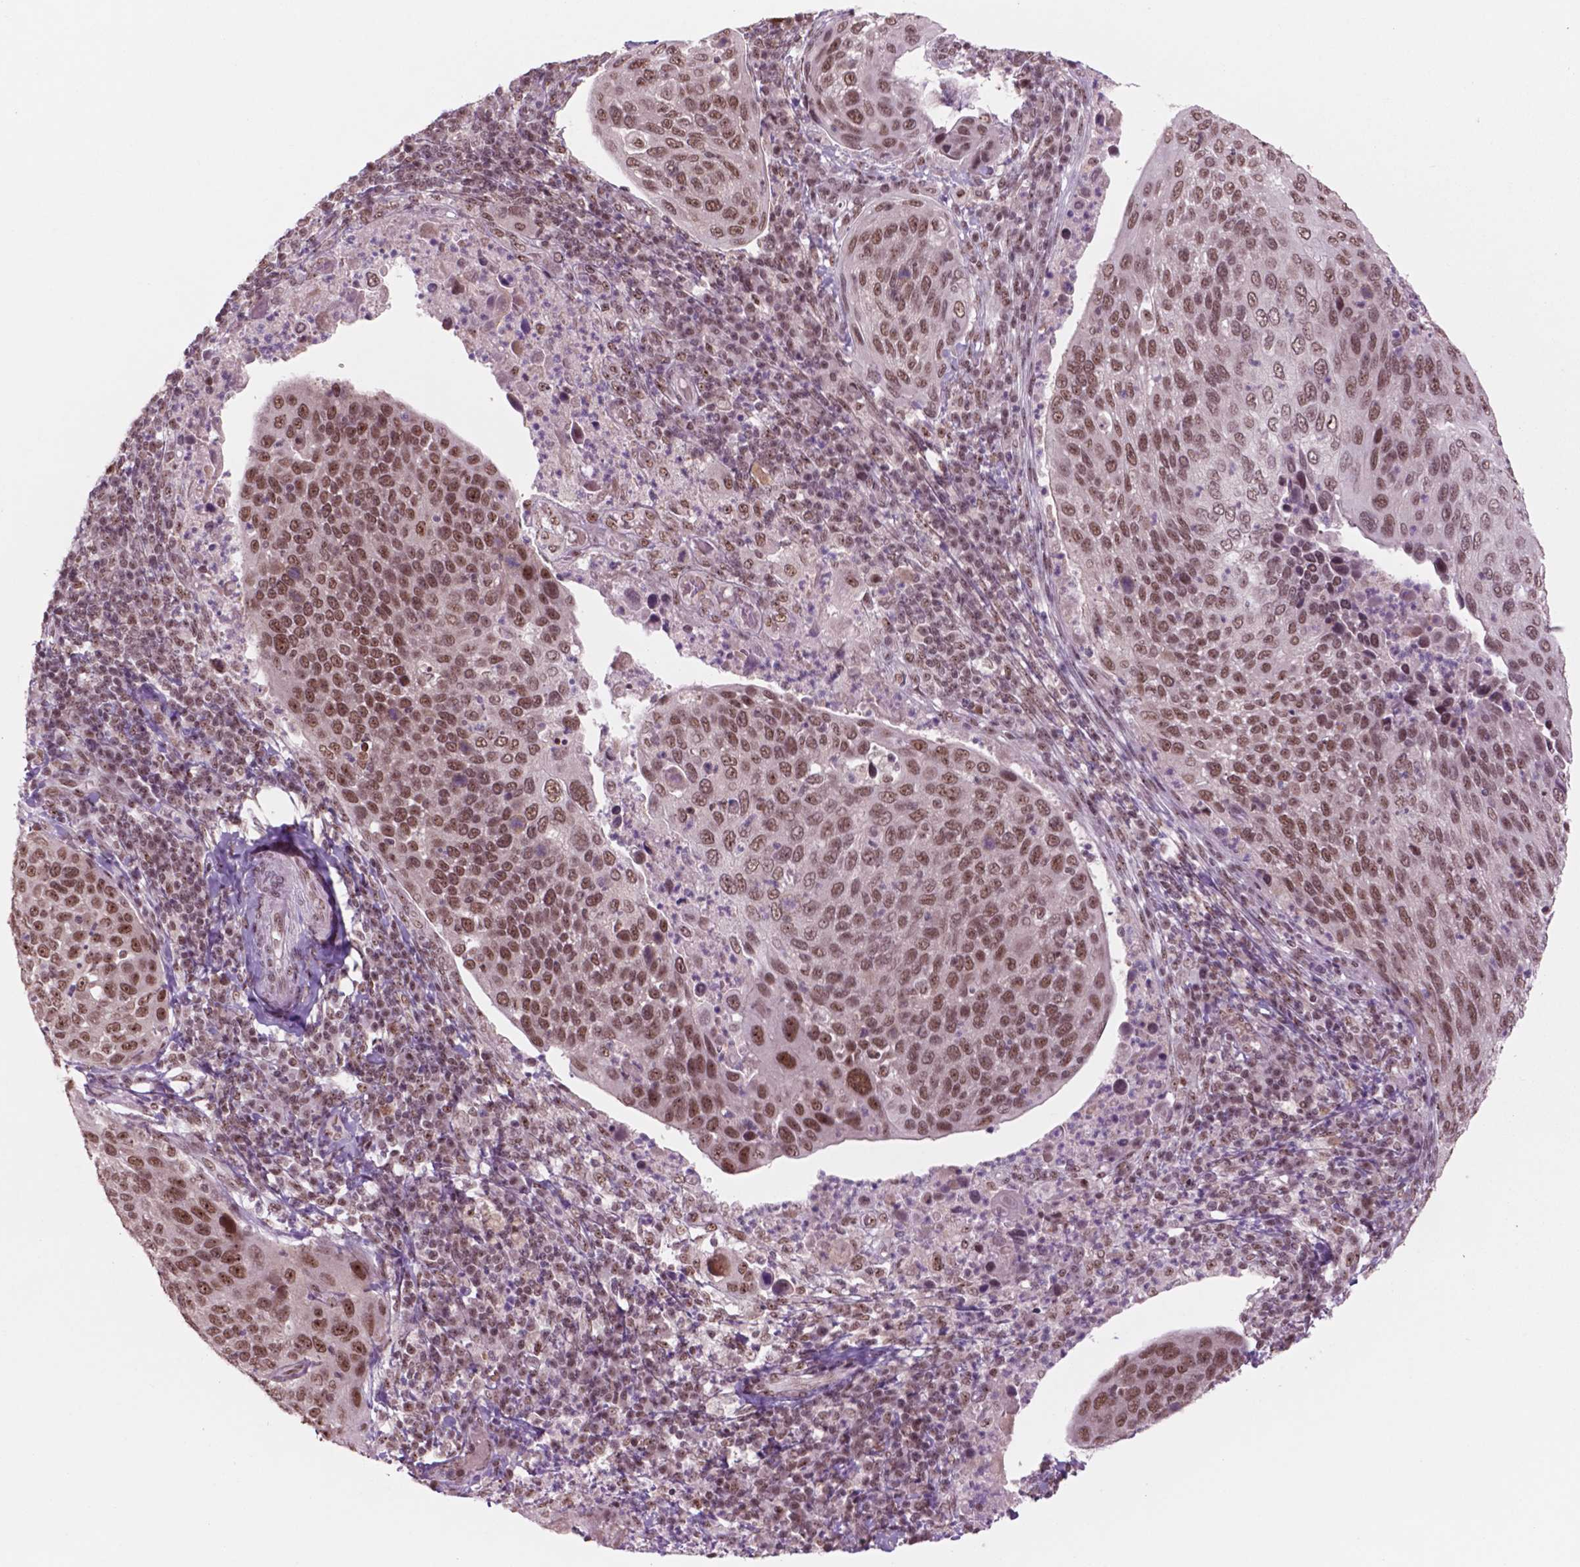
{"staining": {"intensity": "moderate", "quantity": ">75%", "location": "nuclear"}, "tissue": "cervical cancer", "cell_type": "Tumor cells", "image_type": "cancer", "snomed": [{"axis": "morphology", "description": "Squamous cell carcinoma, NOS"}, {"axis": "topography", "description": "Cervix"}], "caption": "Protein staining displays moderate nuclear staining in about >75% of tumor cells in cervical cancer (squamous cell carcinoma). The staining was performed using DAB, with brown indicating positive protein expression. Nuclei are stained blue with hematoxylin.", "gene": "POLR2E", "patient": {"sex": "female", "age": 54}}